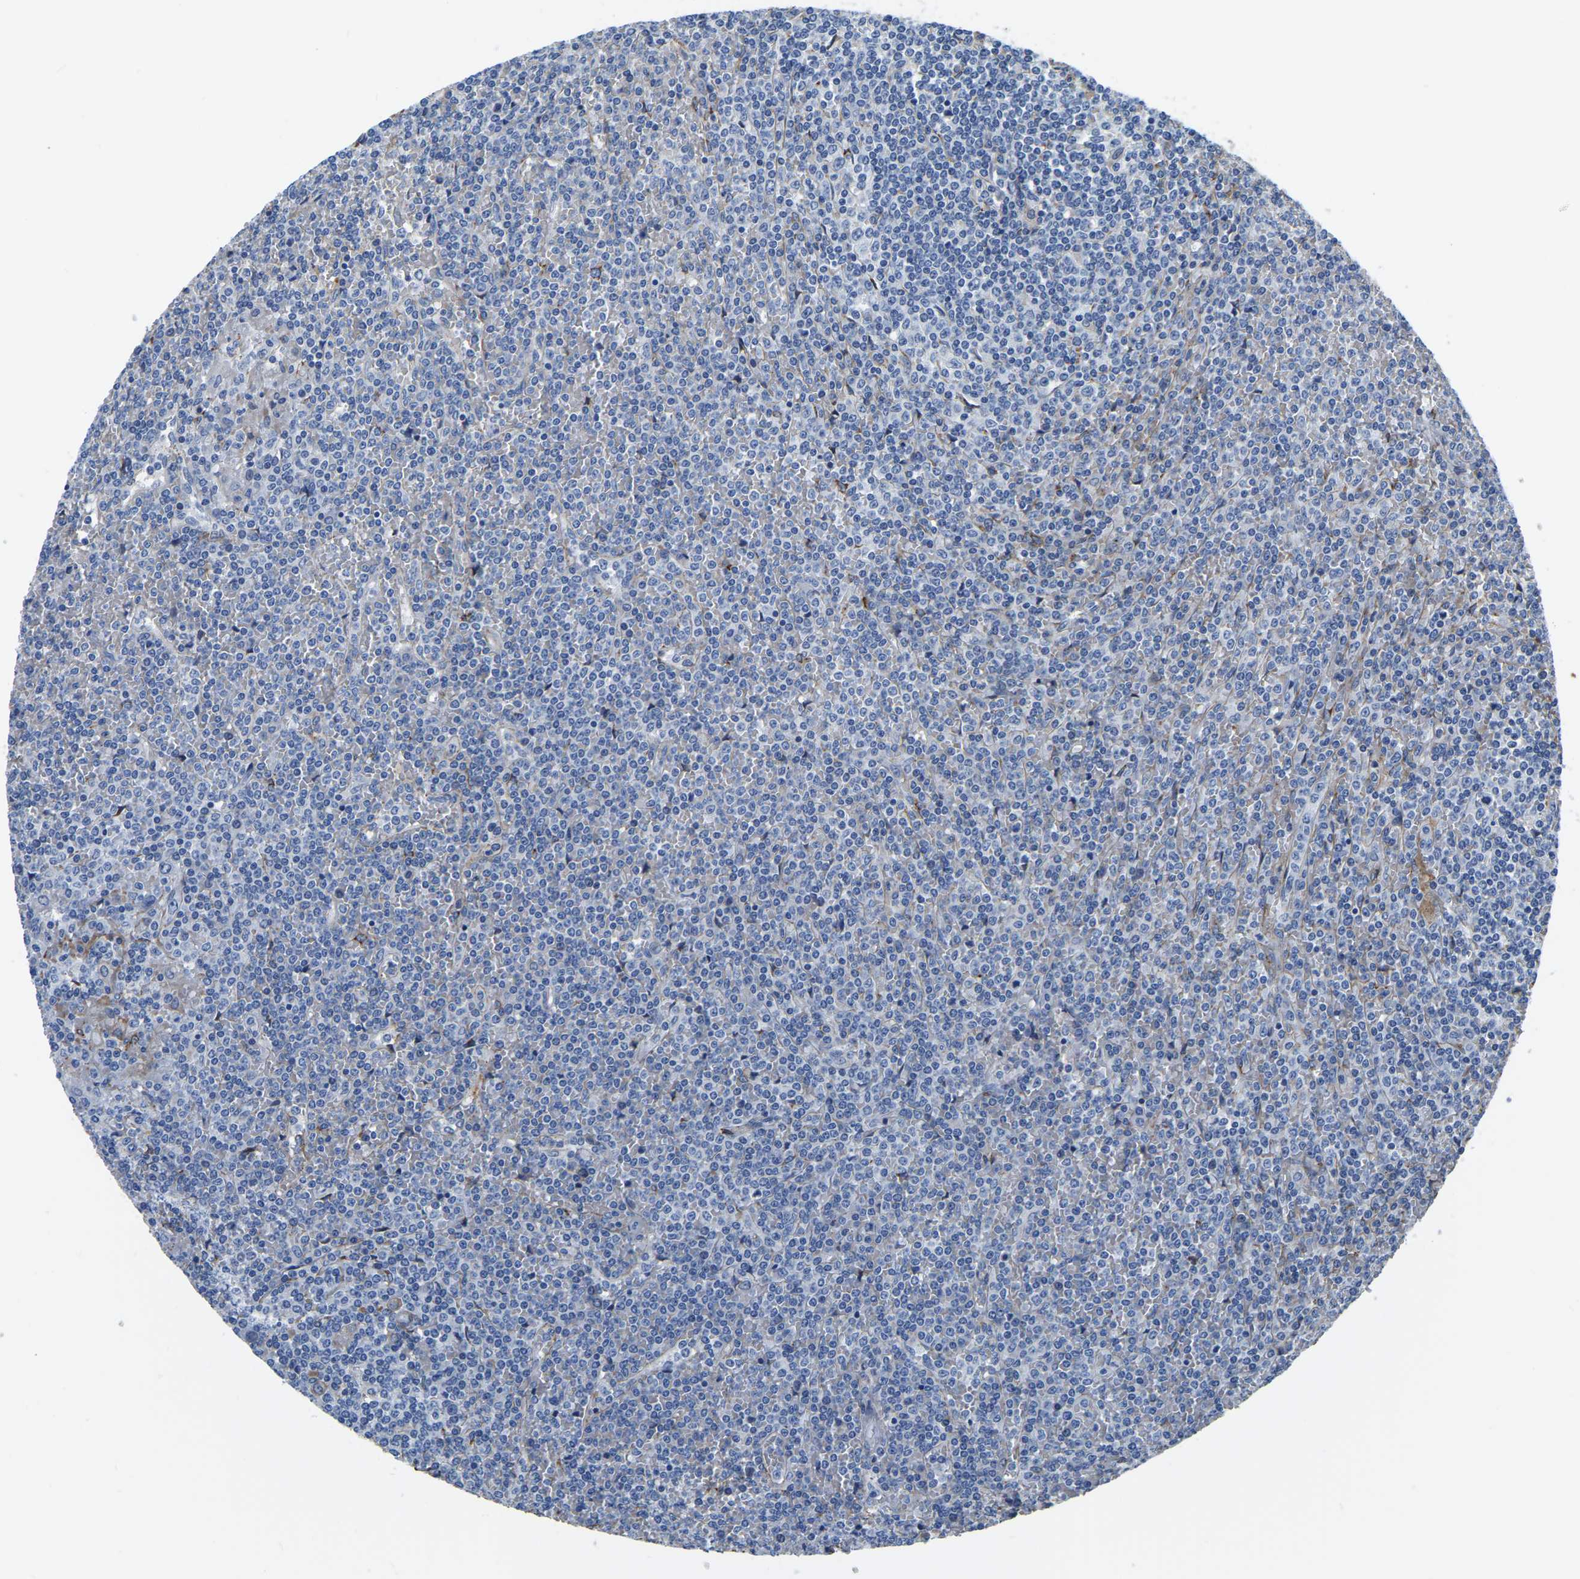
{"staining": {"intensity": "negative", "quantity": "none", "location": "none"}, "tissue": "lymphoma", "cell_type": "Tumor cells", "image_type": "cancer", "snomed": [{"axis": "morphology", "description": "Malignant lymphoma, non-Hodgkin's type, Low grade"}, {"axis": "topography", "description": "Spleen"}], "caption": "IHC of human lymphoma shows no expression in tumor cells.", "gene": "COL6A1", "patient": {"sex": "female", "age": 19}}